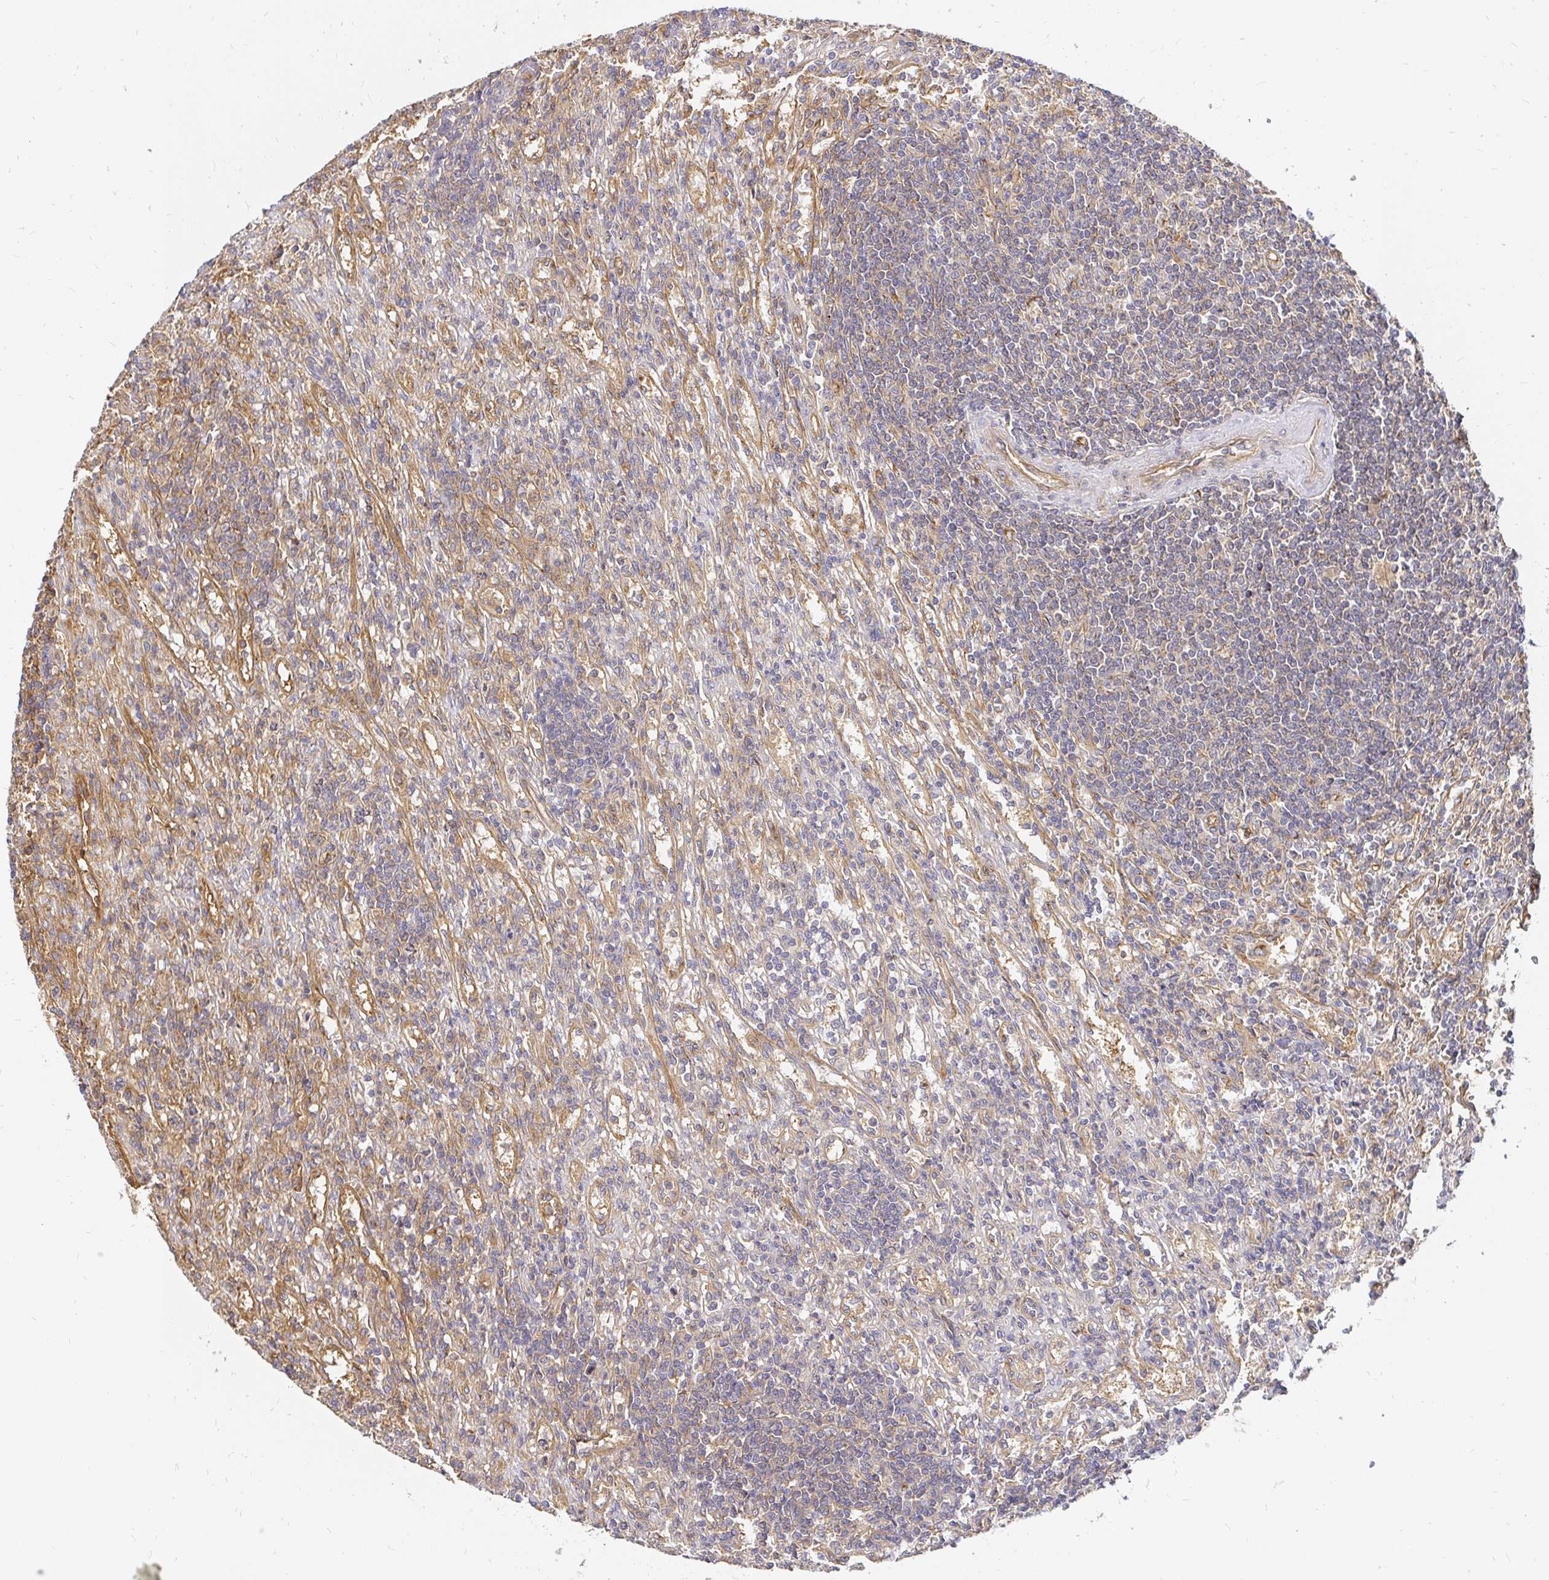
{"staining": {"intensity": "negative", "quantity": "none", "location": "none"}, "tissue": "lymphoma", "cell_type": "Tumor cells", "image_type": "cancer", "snomed": [{"axis": "morphology", "description": "Malignant lymphoma, non-Hodgkin's type, Low grade"}, {"axis": "topography", "description": "Spleen"}], "caption": "Tumor cells are negative for protein expression in human low-grade malignant lymphoma, non-Hodgkin's type. The staining is performed using DAB (3,3'-diaminobenzidine) brown chromogen with nuclei counter-stained in using hematoxylin.", "gene": "KIF5B", "patient": {"sex": "male", "age": 76}}